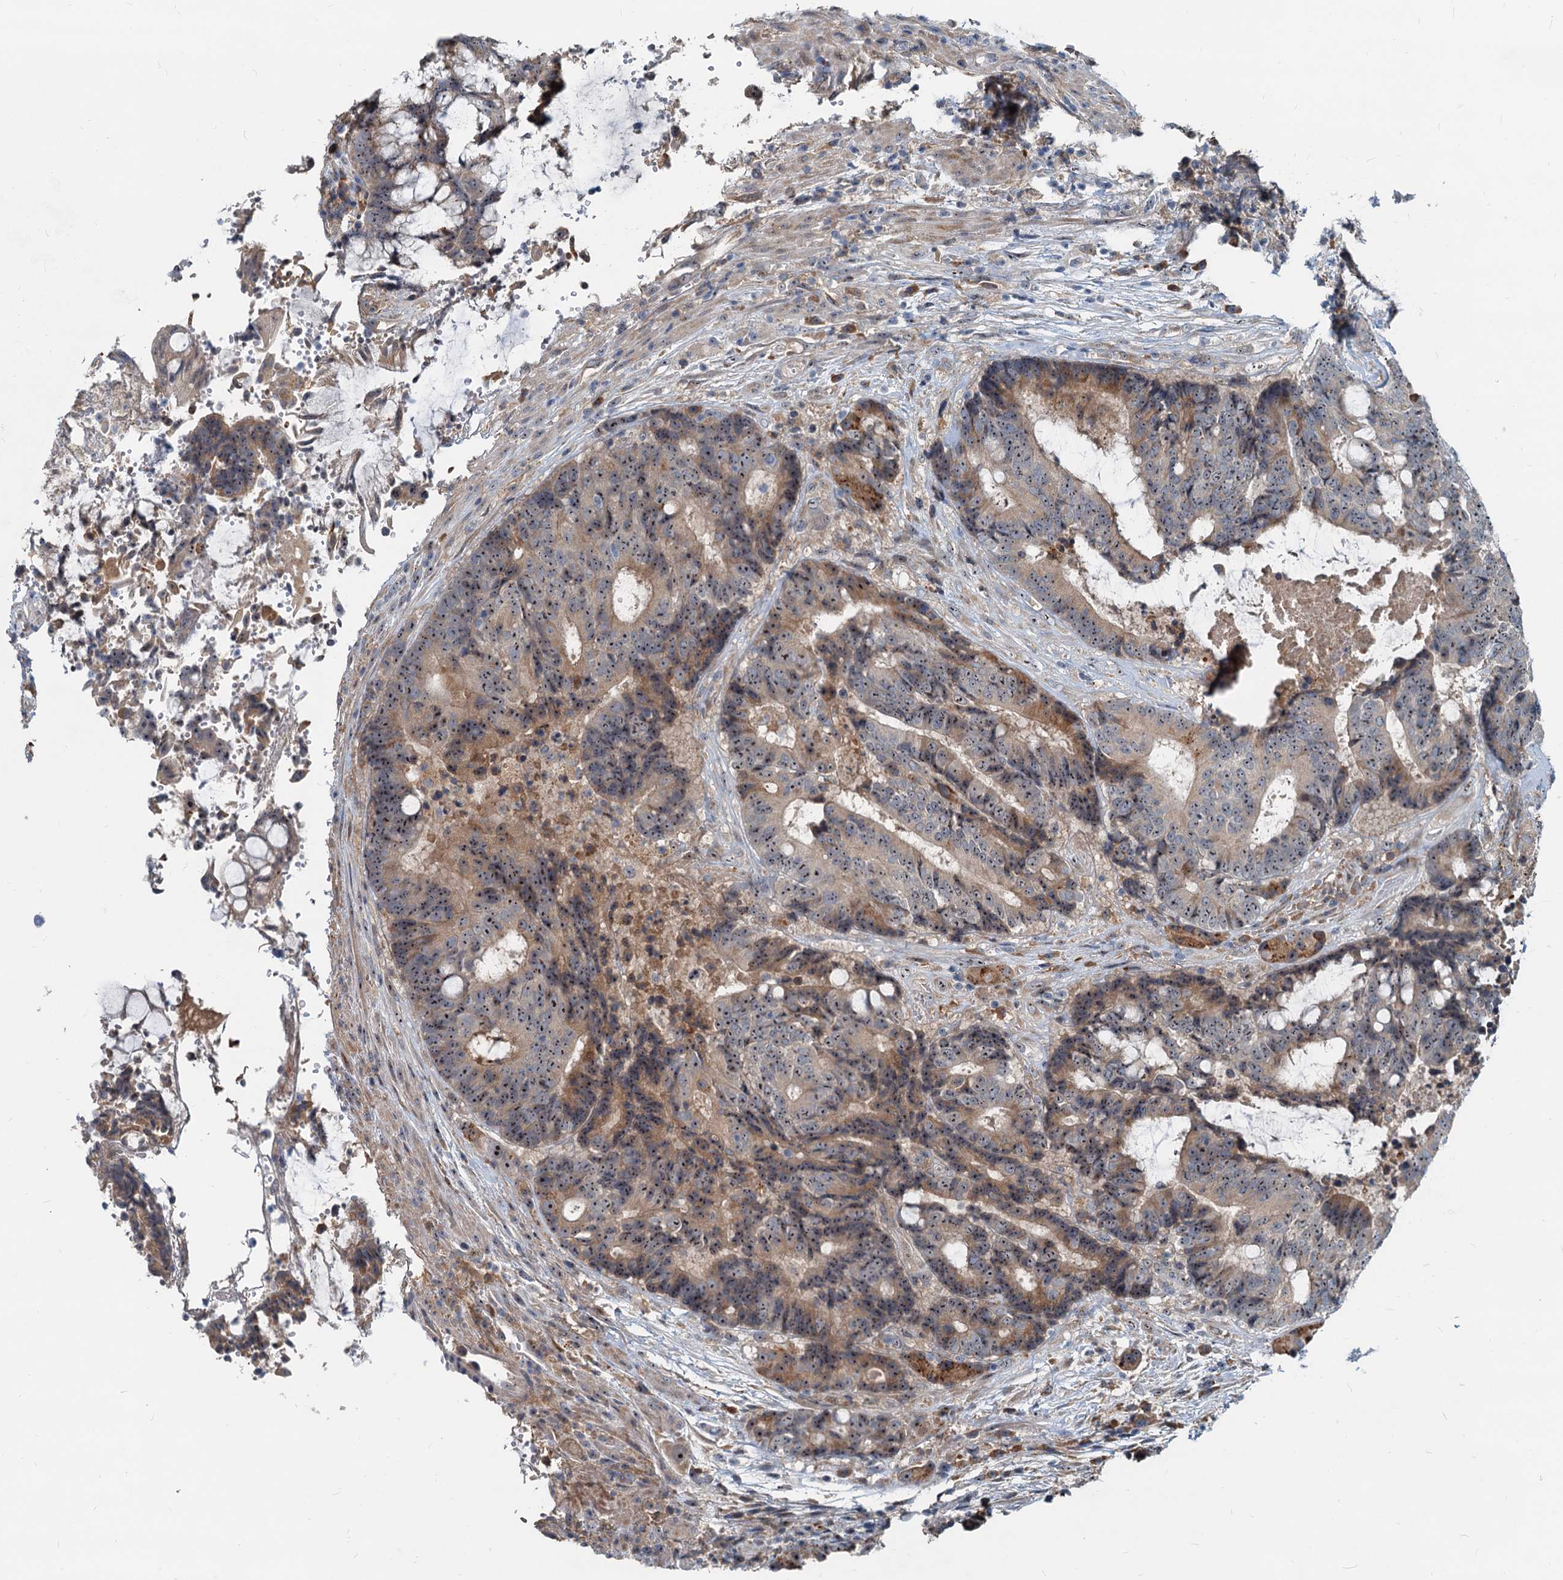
{"staining": {"intensity": "moderate", "quantity": "25%-75%", "location": "cytoplasmic/membranous,nuclear"}, "tissue": "colorectal cancer", "cell_type": "Tumor cells", "image_type": "cancer", "snomed": [{"axis": "morphology", "description": "Adenocarcinoma, NOS"}, {"axis": "topography", "description": "Rectum"}], "caption": "Brown immunohistochemical staining in colorectal cancer reveals moderate cytoplasmic/membranous and nuclear expression in about 25%-75% of tumor cells. The staining was performed using DAB (3,3'-diaminobenzidine), with brown indicating positive protein expression. Nuclei are stained blue with hematoxylin.", "gene": "RGS7BP", "patient": {"sex": "male", "age": 69}}